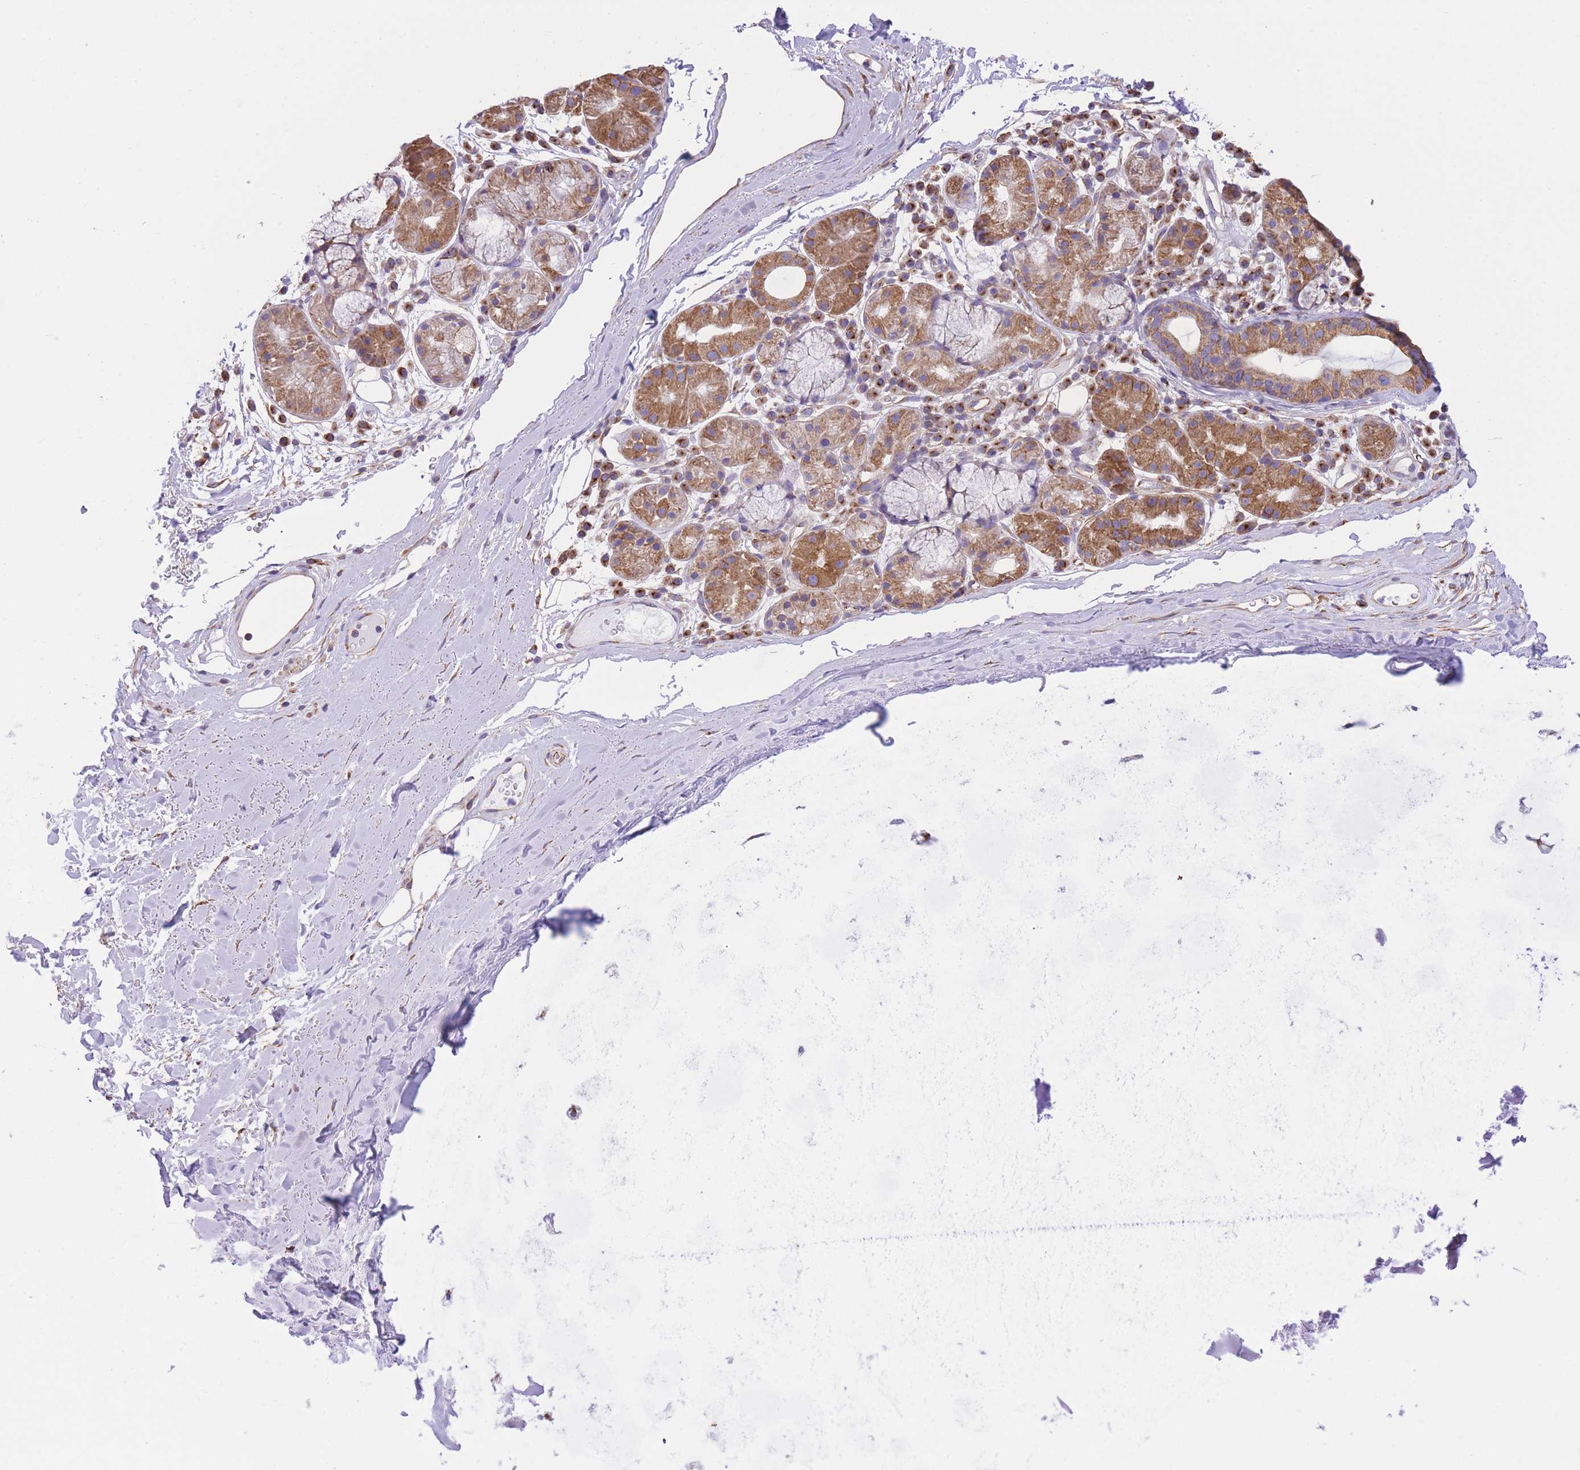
{"staining": {"intensity": "negative", "quantity": "none", "location": "none"}, "tissue": "adipose tissue", "cell_type": "Adipocytes", "image_type": "normal", "snomed": [{"axis": "morphology", "description": "Normal tissue, NOS"}, {"axis": "topography", "description": "Cartilage tissue"}], "caption": "Protein analysis of normal adipose tissue exhibits no significant expression in adipocytes.", "gene": "RHOU", "patient": {"sex": "male", "age": 80}}